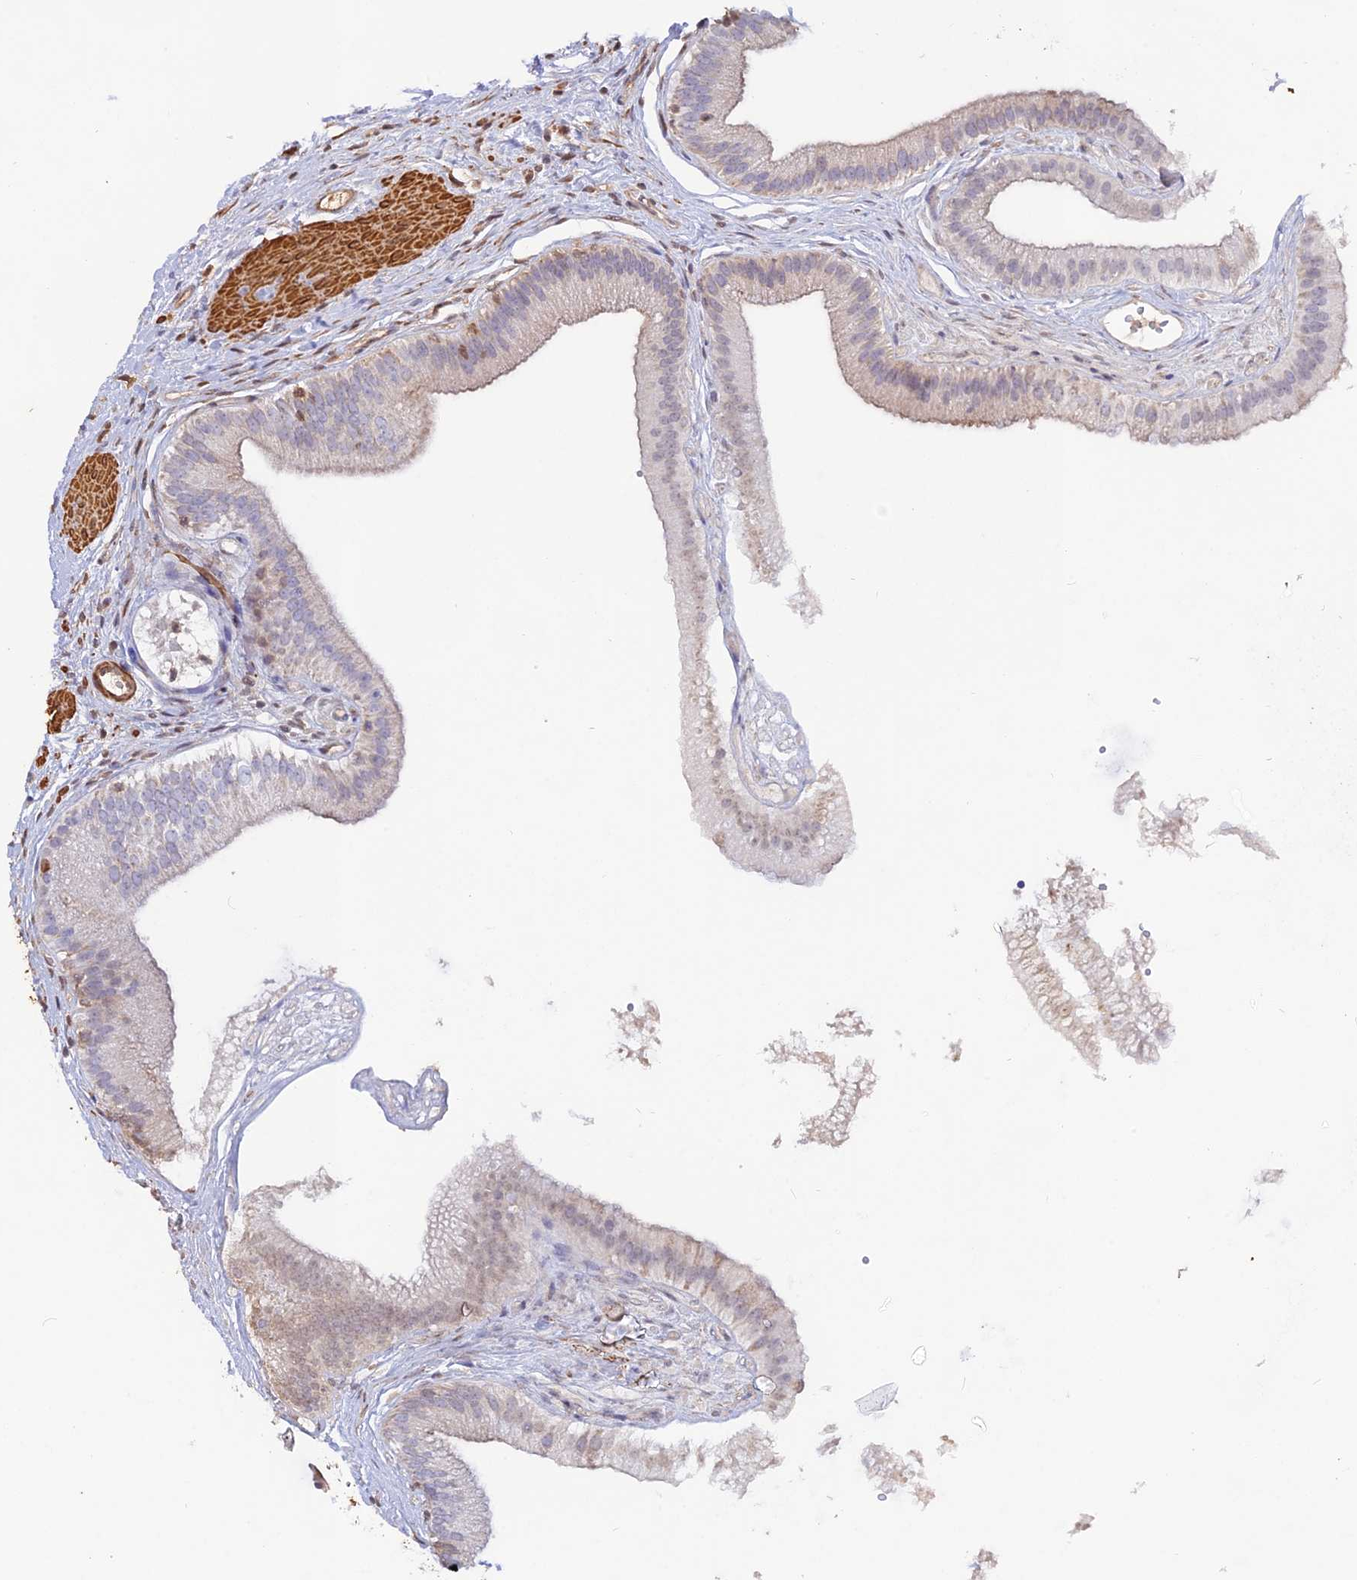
{"staining": {"intensity": "weak", "quantity": "<25%", "location": "cytoplasmic/membranous"}, "tissue": "gallbladder", "cell_type": "Glandular cells", "image_type": "normal", "snomed": [{"axis": "morphology", "description": "Normal tissue, NOS"}, {"axis": "topography", "description": "Gallbladder"}], "caption": "IHC of benign human gallbladder displays no expression in glandular cells.", "gene": "CCDC154", "patient": {"sex": "female", "age": 54}}